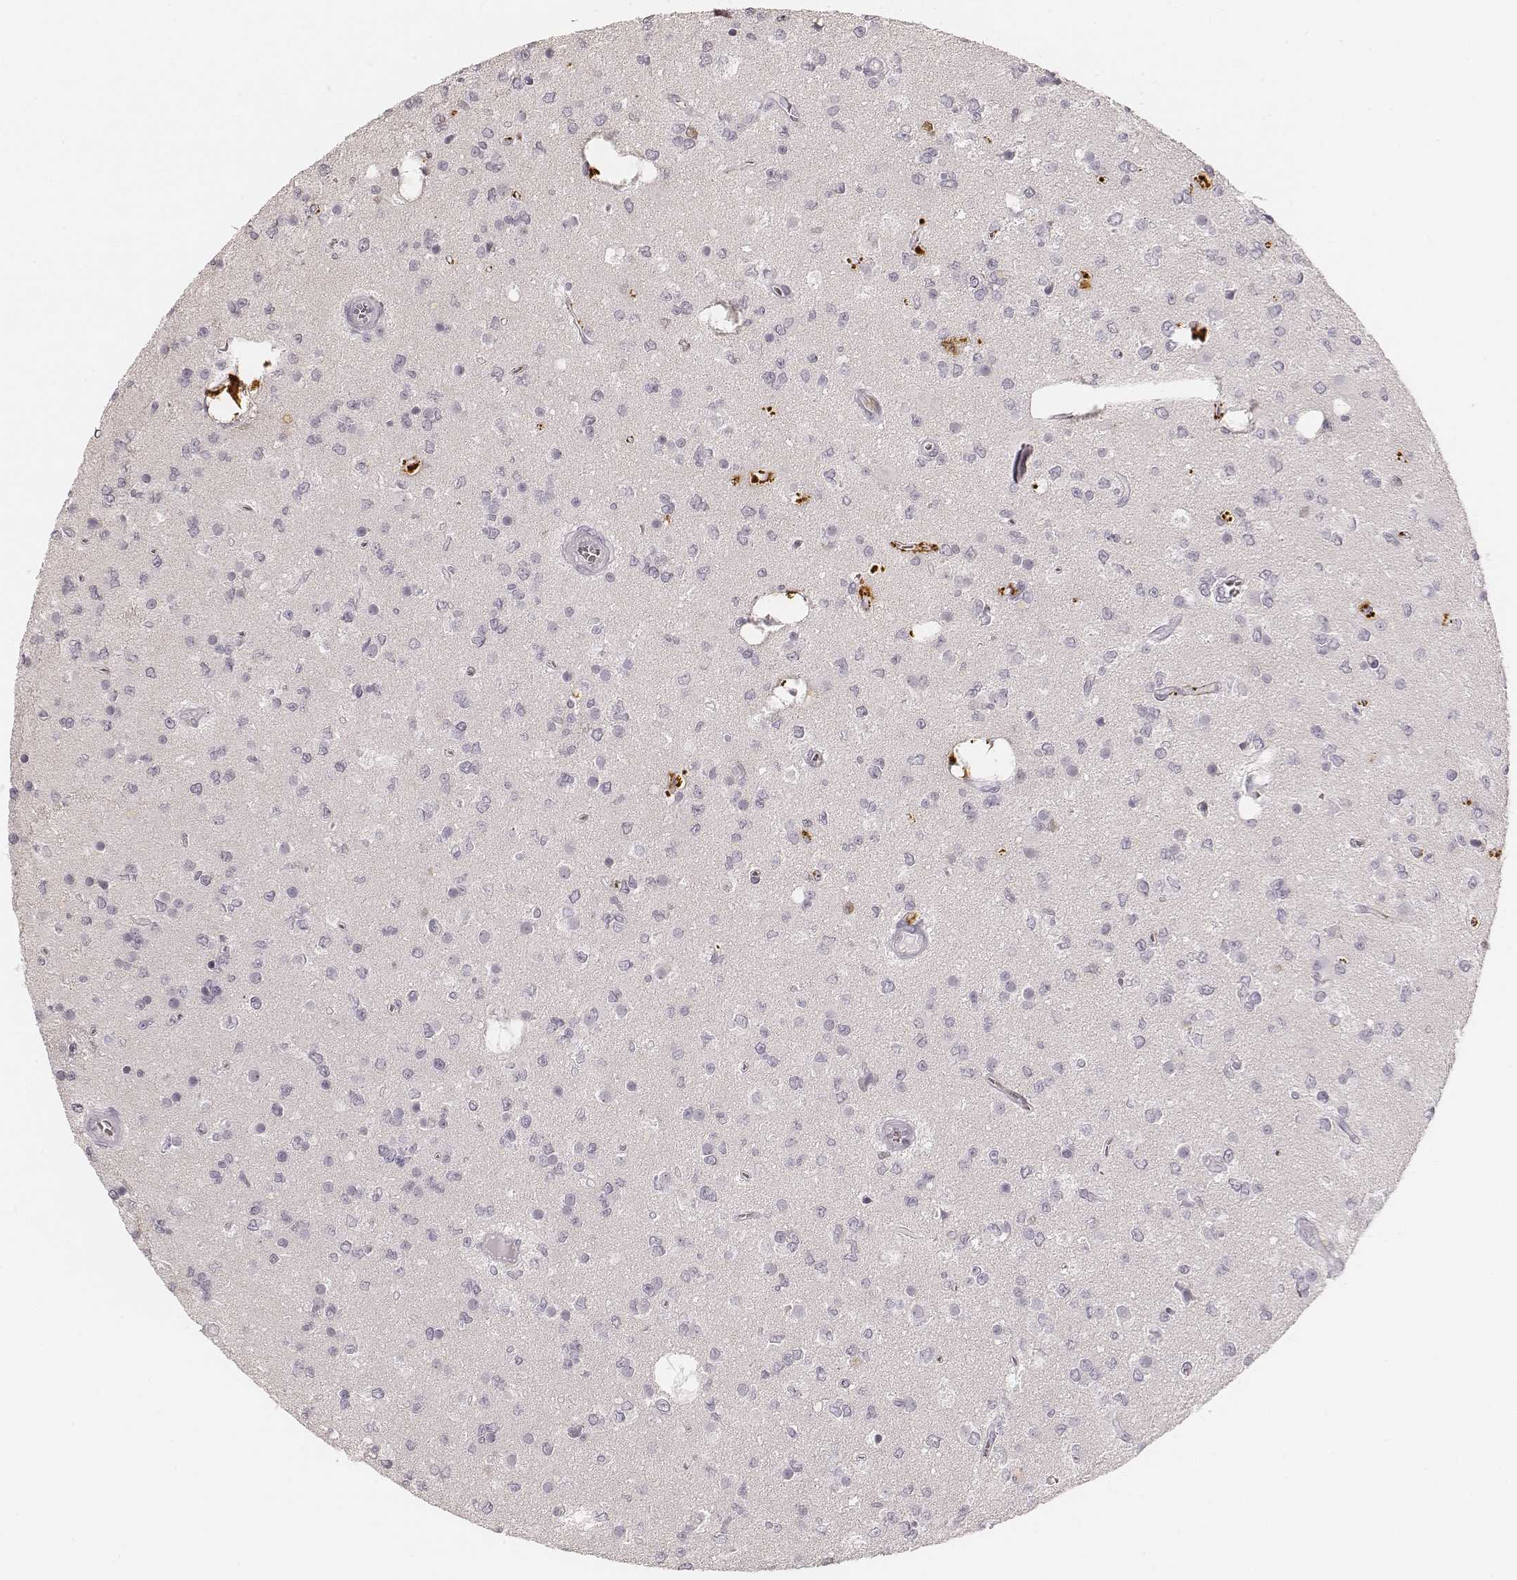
{"staining": {"intensity": "negative", "quantity": "none", "location": "none"}, "tissue": "glioma", "cell_type": "Tumor cells", "image_type": "cancer", "snomed": [{"axis": "morphology", "description": "Glioma, malignant, Low grade"}, {"axis": "topography", "description": "Brain"}], "caption": "A micrograph of human glioma is negative for staining in tumor cells.", "gene": "TEX37", "patient": {"sex": "female", "age": 45}}